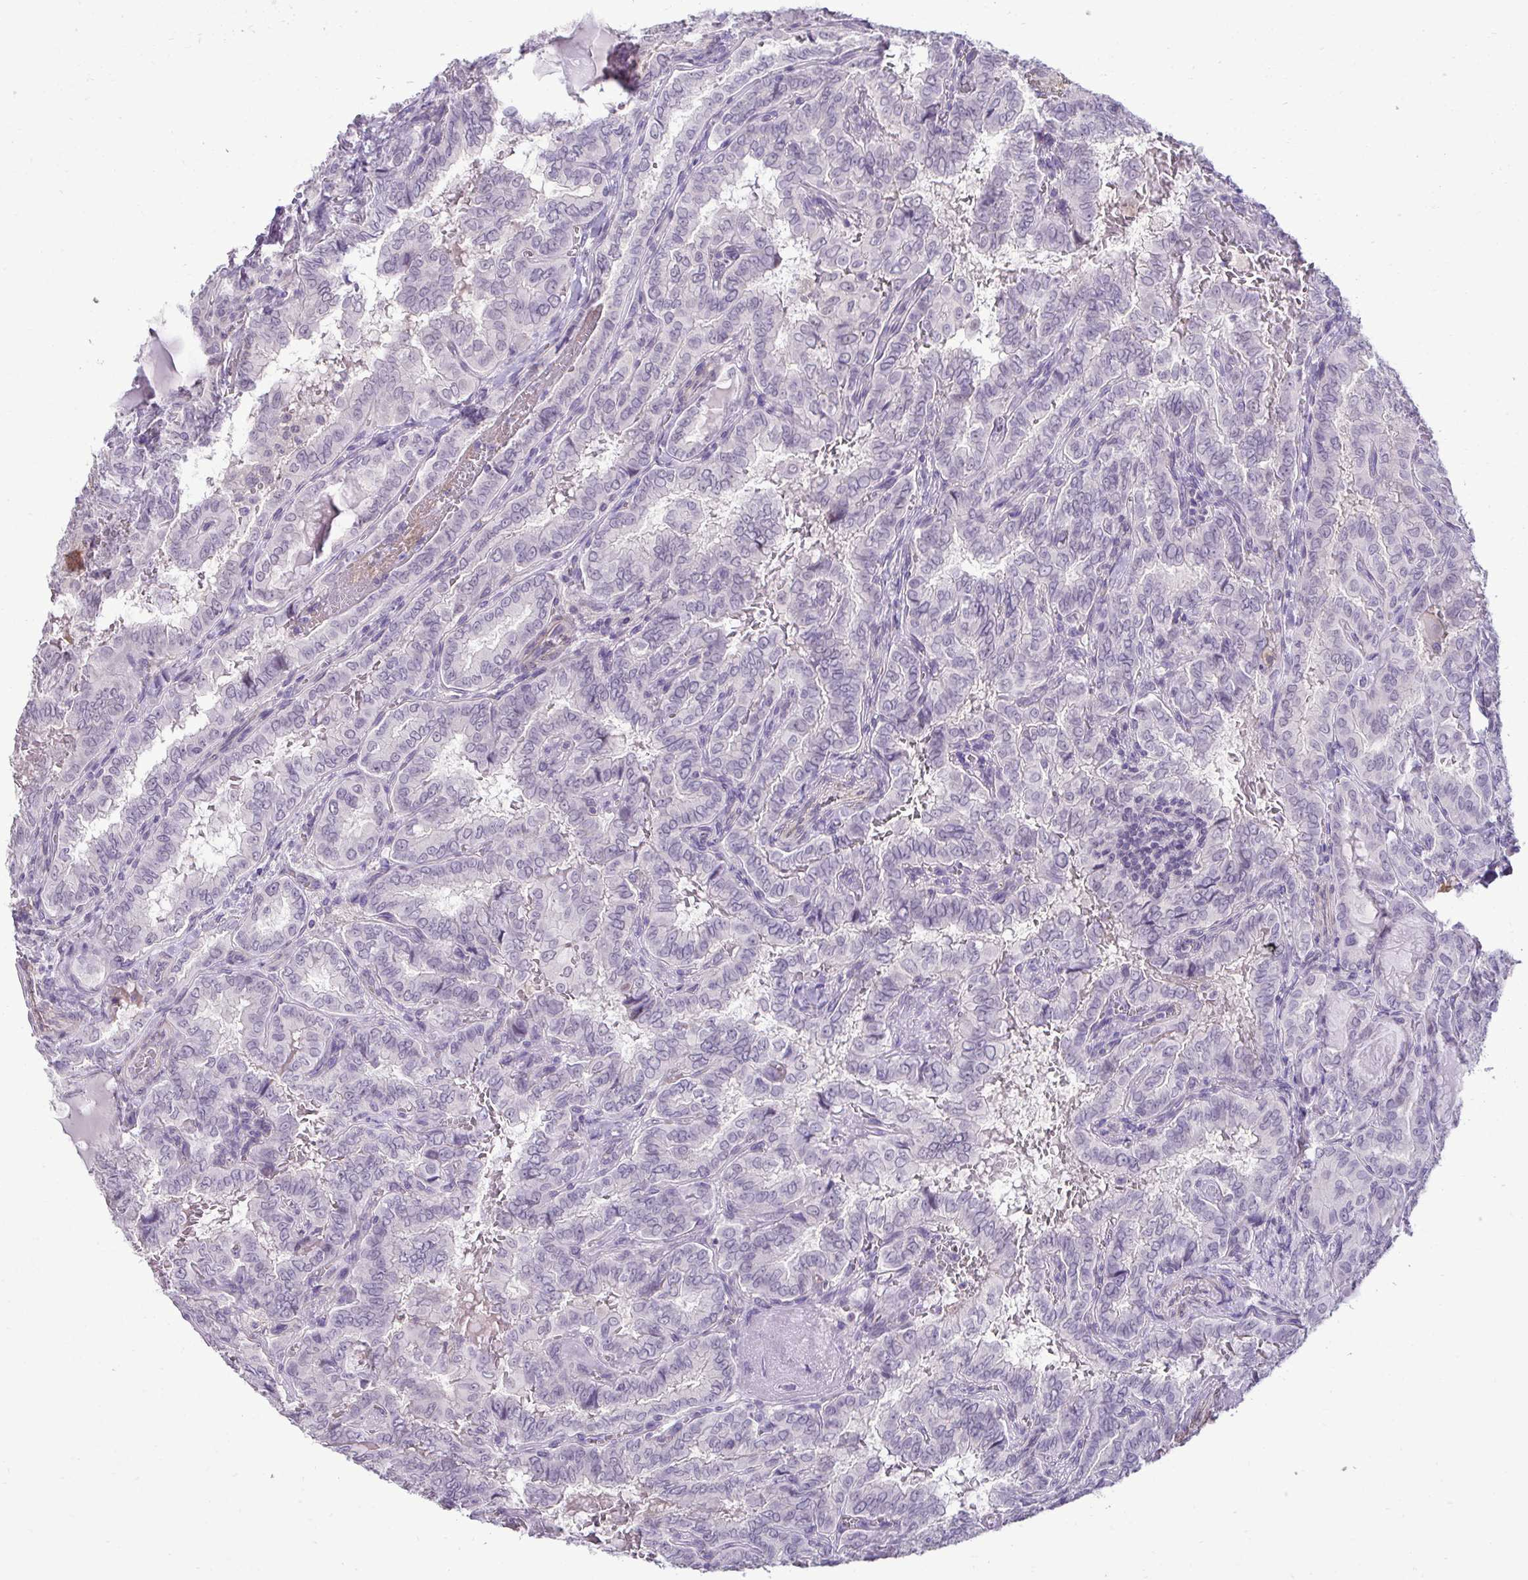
{"staining": {"intensity": "negative", "quantity": "none", "location": "none"}, "tissue": "thyroid cancer", "cell_type": "Tumor cells", "image_type": "cancer", "snomed": [{"axis": "morphology", "description": "Papillary adenocarcinoma, NOS"}, {"axis": "topography", "description": "Thyroid gland"}], "caption": "A micrograph of human thyroid cancer (papillary adenocarcinoma) is negative for staining in tumor cells. (Immunohistochemistry (ihc), brightfield microscopy, high magnification).", "gene": "SLC30A3", "patient": {"sex": "female", "age": 46}}